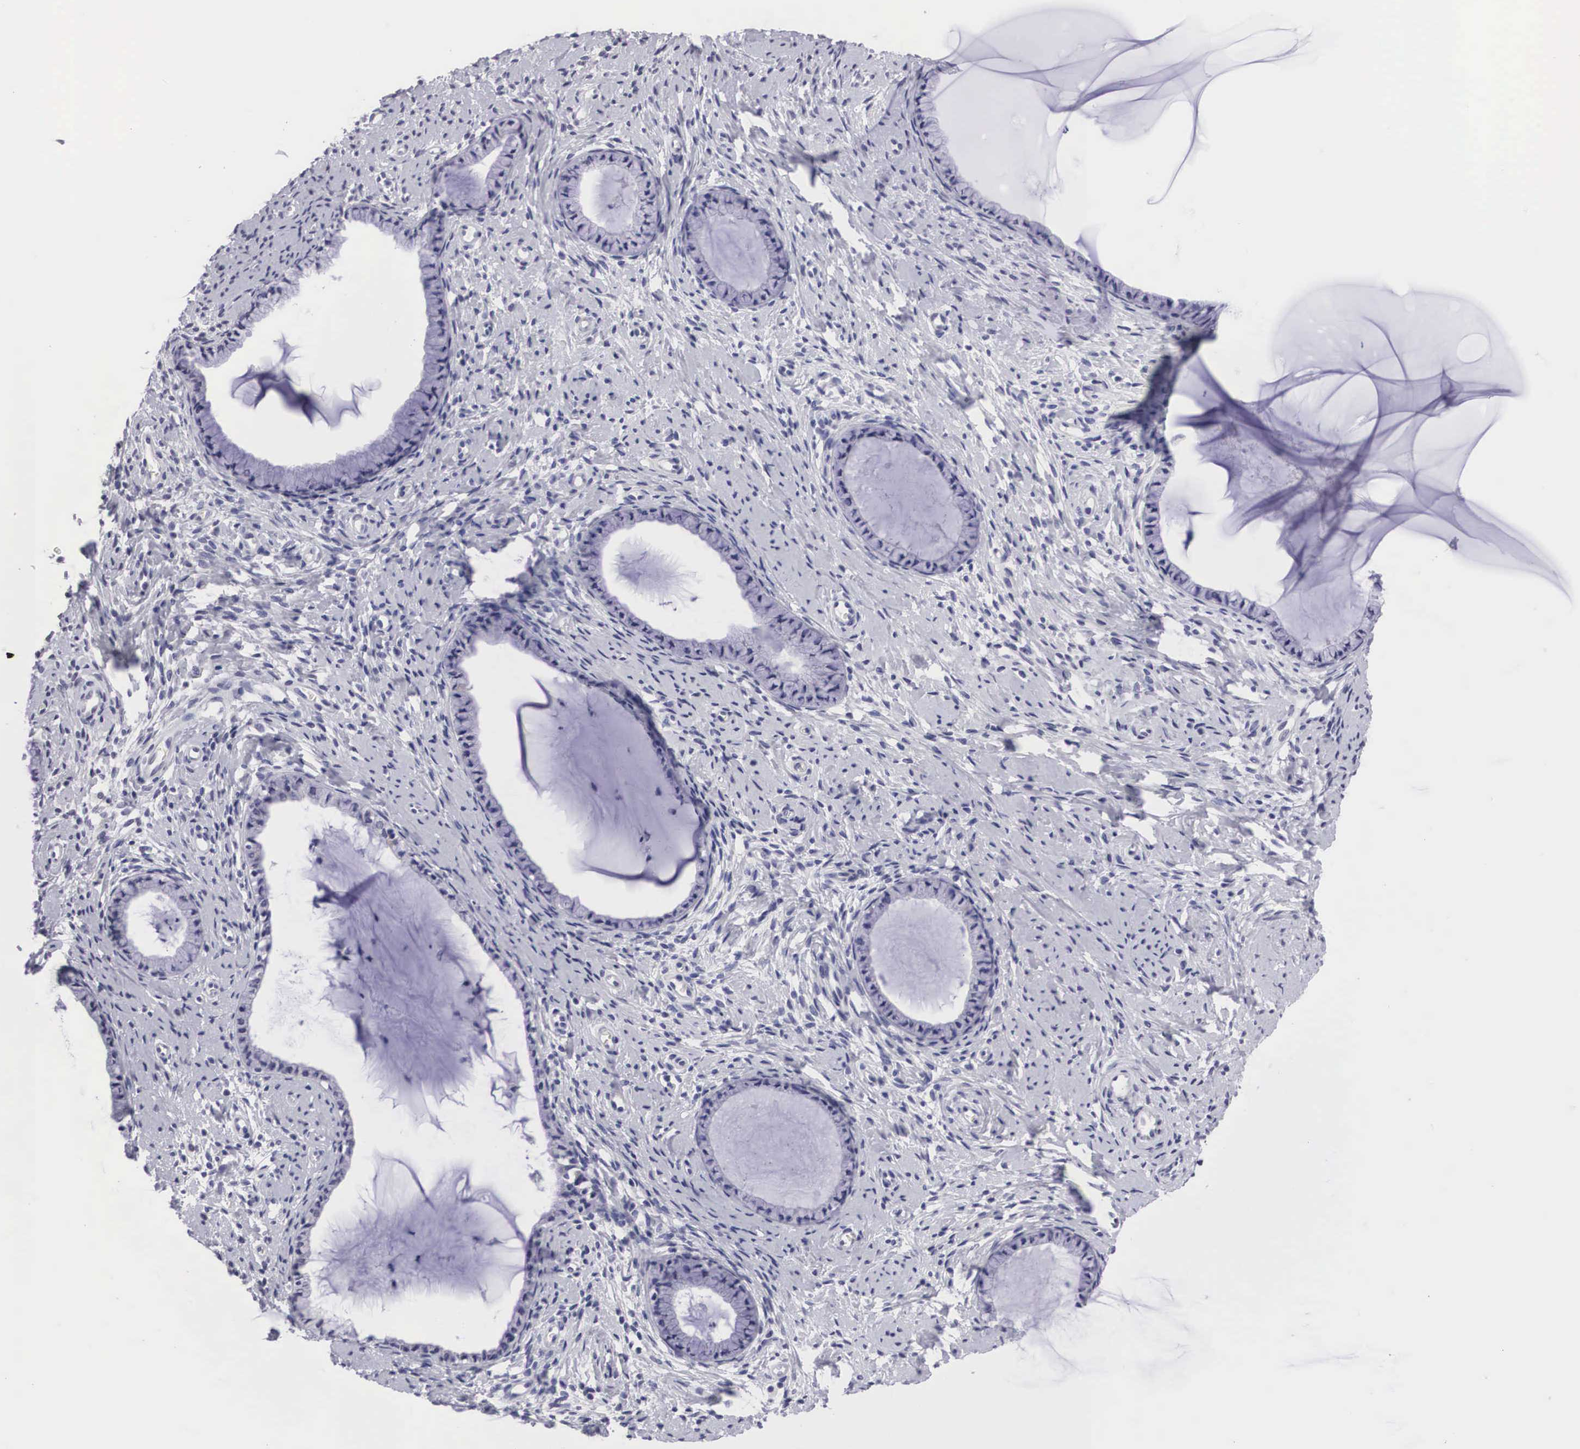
{"staining": {"intensity": "negative", "quantity": "none", "location": "none"}, "tissue": "cervix", "cell_type": "Glandular cells", "image_type": "normal", "snomed": [{"axis": "morphology", "description": "Normal tissue, NOS"}, {"axis": "topography", "description": "Cervix"}], "caption": "The photomicrograph shows no staining of glandular cells in normal cervix.", "gene": "ARMCX3", "patient": {"sex": "female", "age": 70}}